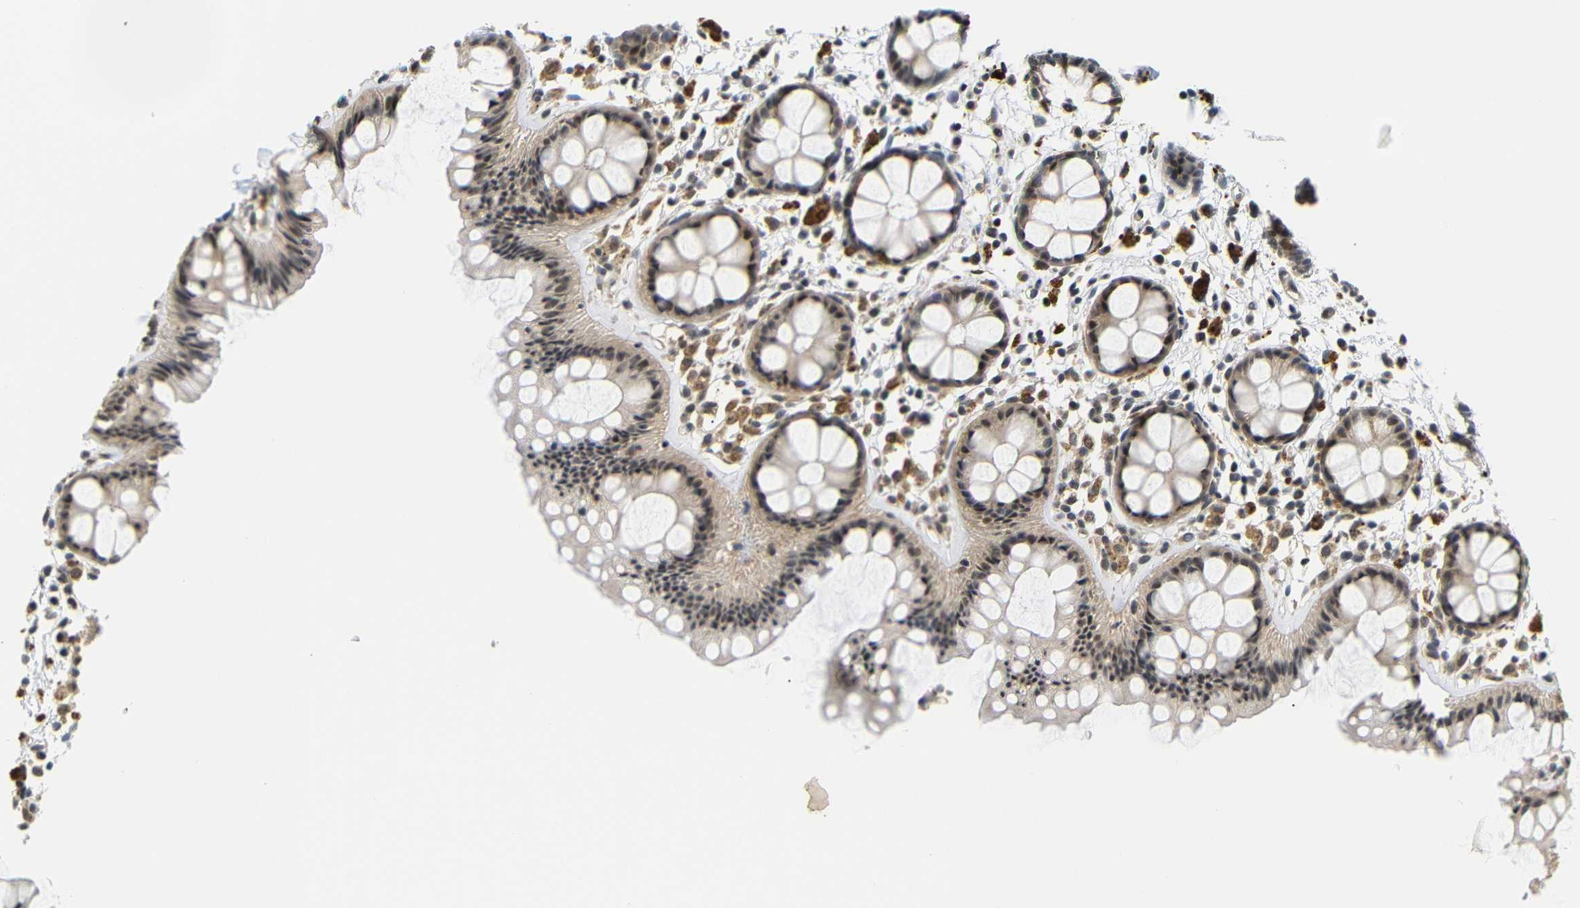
{"staining": {"intensity": "weak", "quantity": ">75%", "location": "cytoplasmic/membranous,nuclear"}, "tissue": "rectum", "cell_type": "Glandular cells", "image_type": "normal", "snomed": [{"axis": "morphology", "description": "Normal tissue, NOS"}, {"axis": "topography", "description": "Rectum"}], "caption": "A low amount of weak cytoplasmic/membranous,nuclear staining is identified in approximately >75% of glandular cells in benign rectum.", "gene": "GJA5", "patient": {"sex": "female", "age": 66}}